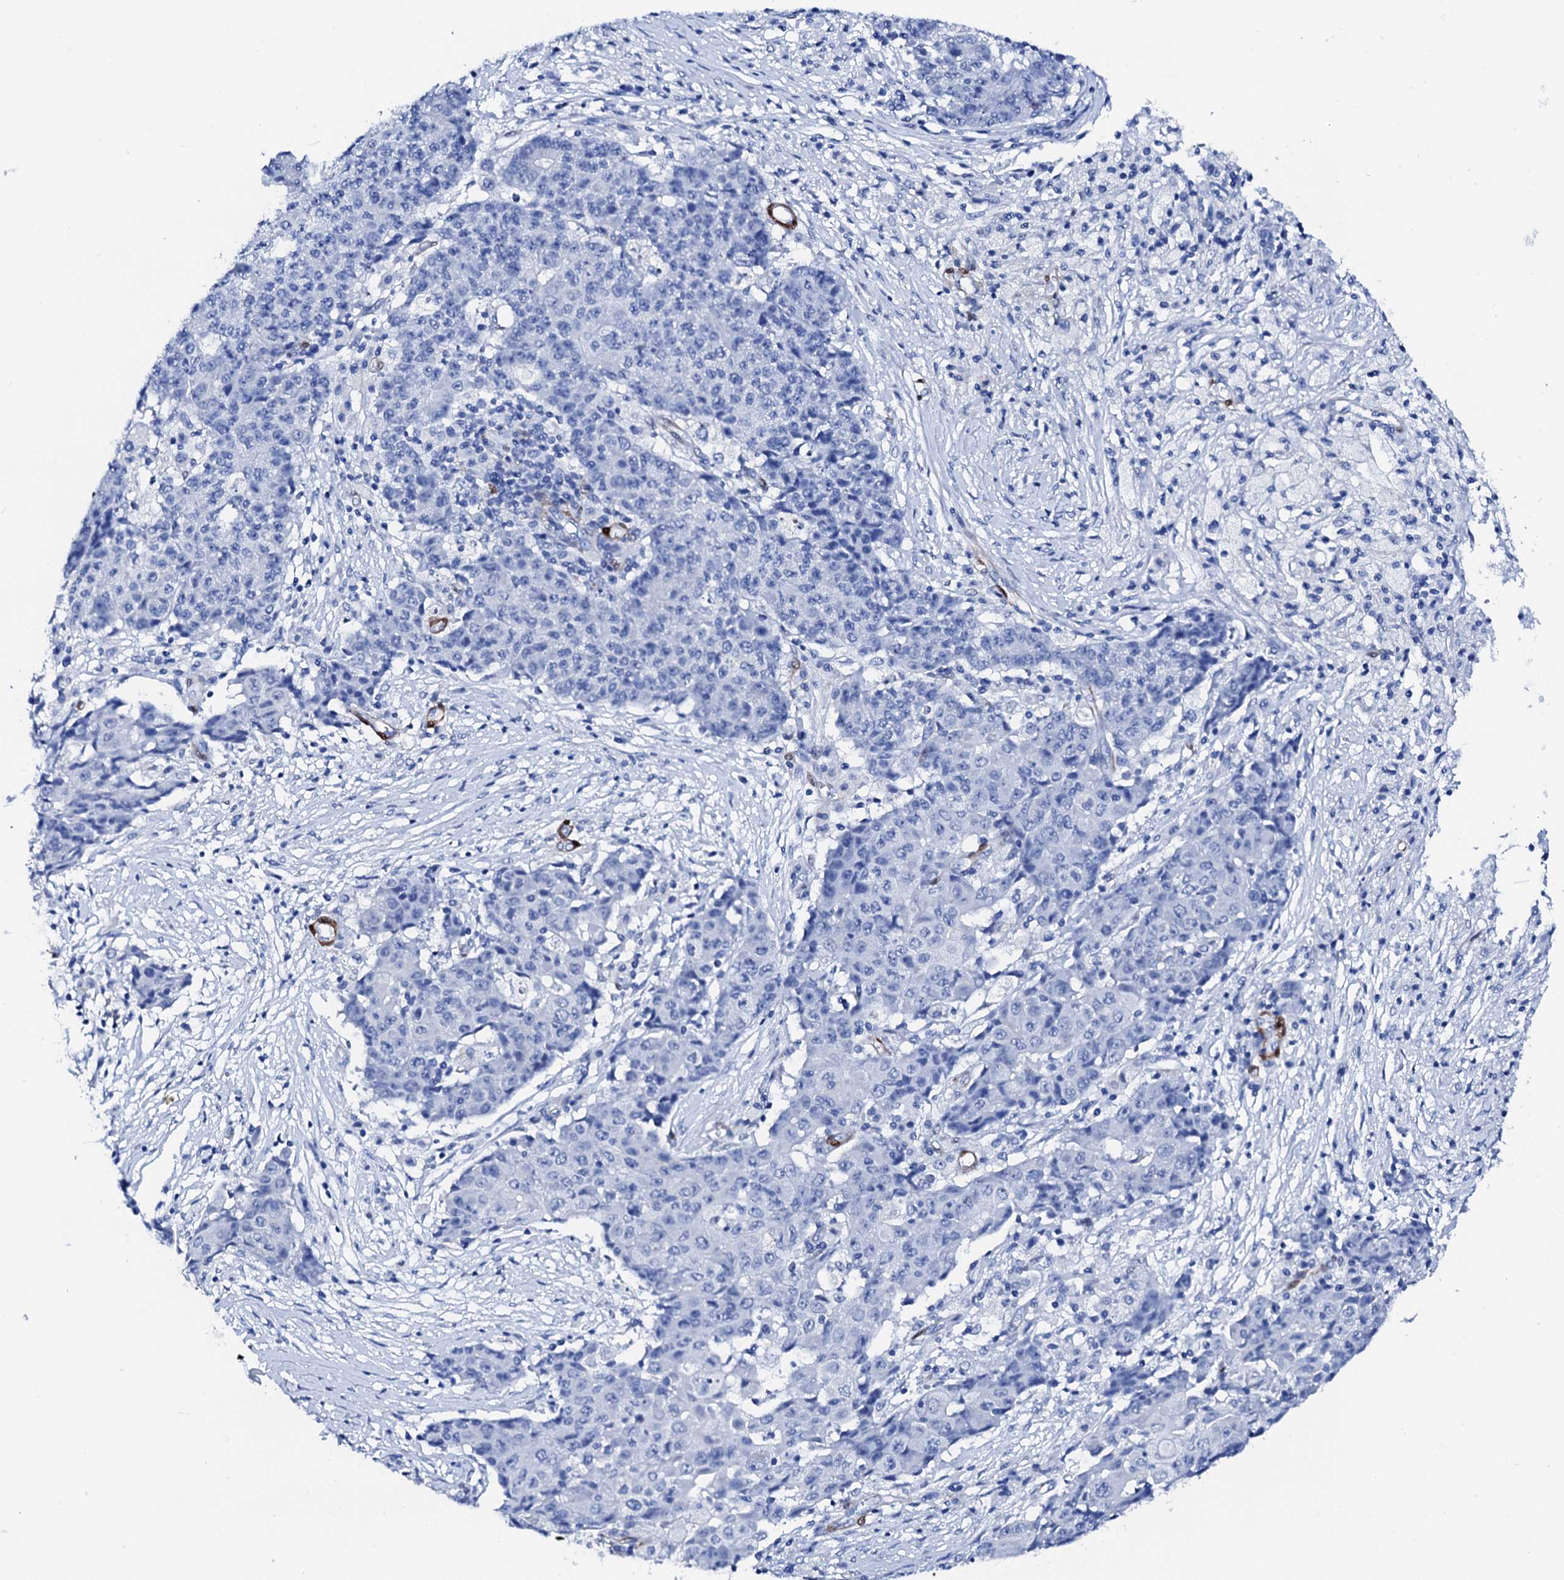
{"staining": {"intensity": "negative", "quantity": "none", "location": "none"}, "tissue": "ovarian cancer", "cell_type": "Tumor cells", "image_type": "cancer", "snomed": [{"axis": "morphology", "description": "Carcinoma, endometroid"}, {"axis": "topography", "description": "Ovary"}], "caption": "Protein analysis of endometroid carcinoma (ovarian) demonstrates no significant positivity in tumor cells. The staining was performed using DAB (3,3'-diaminobenzidine) to visualize the protein expression in brown, while the nuclei were stained in blue with hematoxylin (Magnification: 20x).", "gene": "NRIP2", "patient": {"sex": "female", "age": 42}}